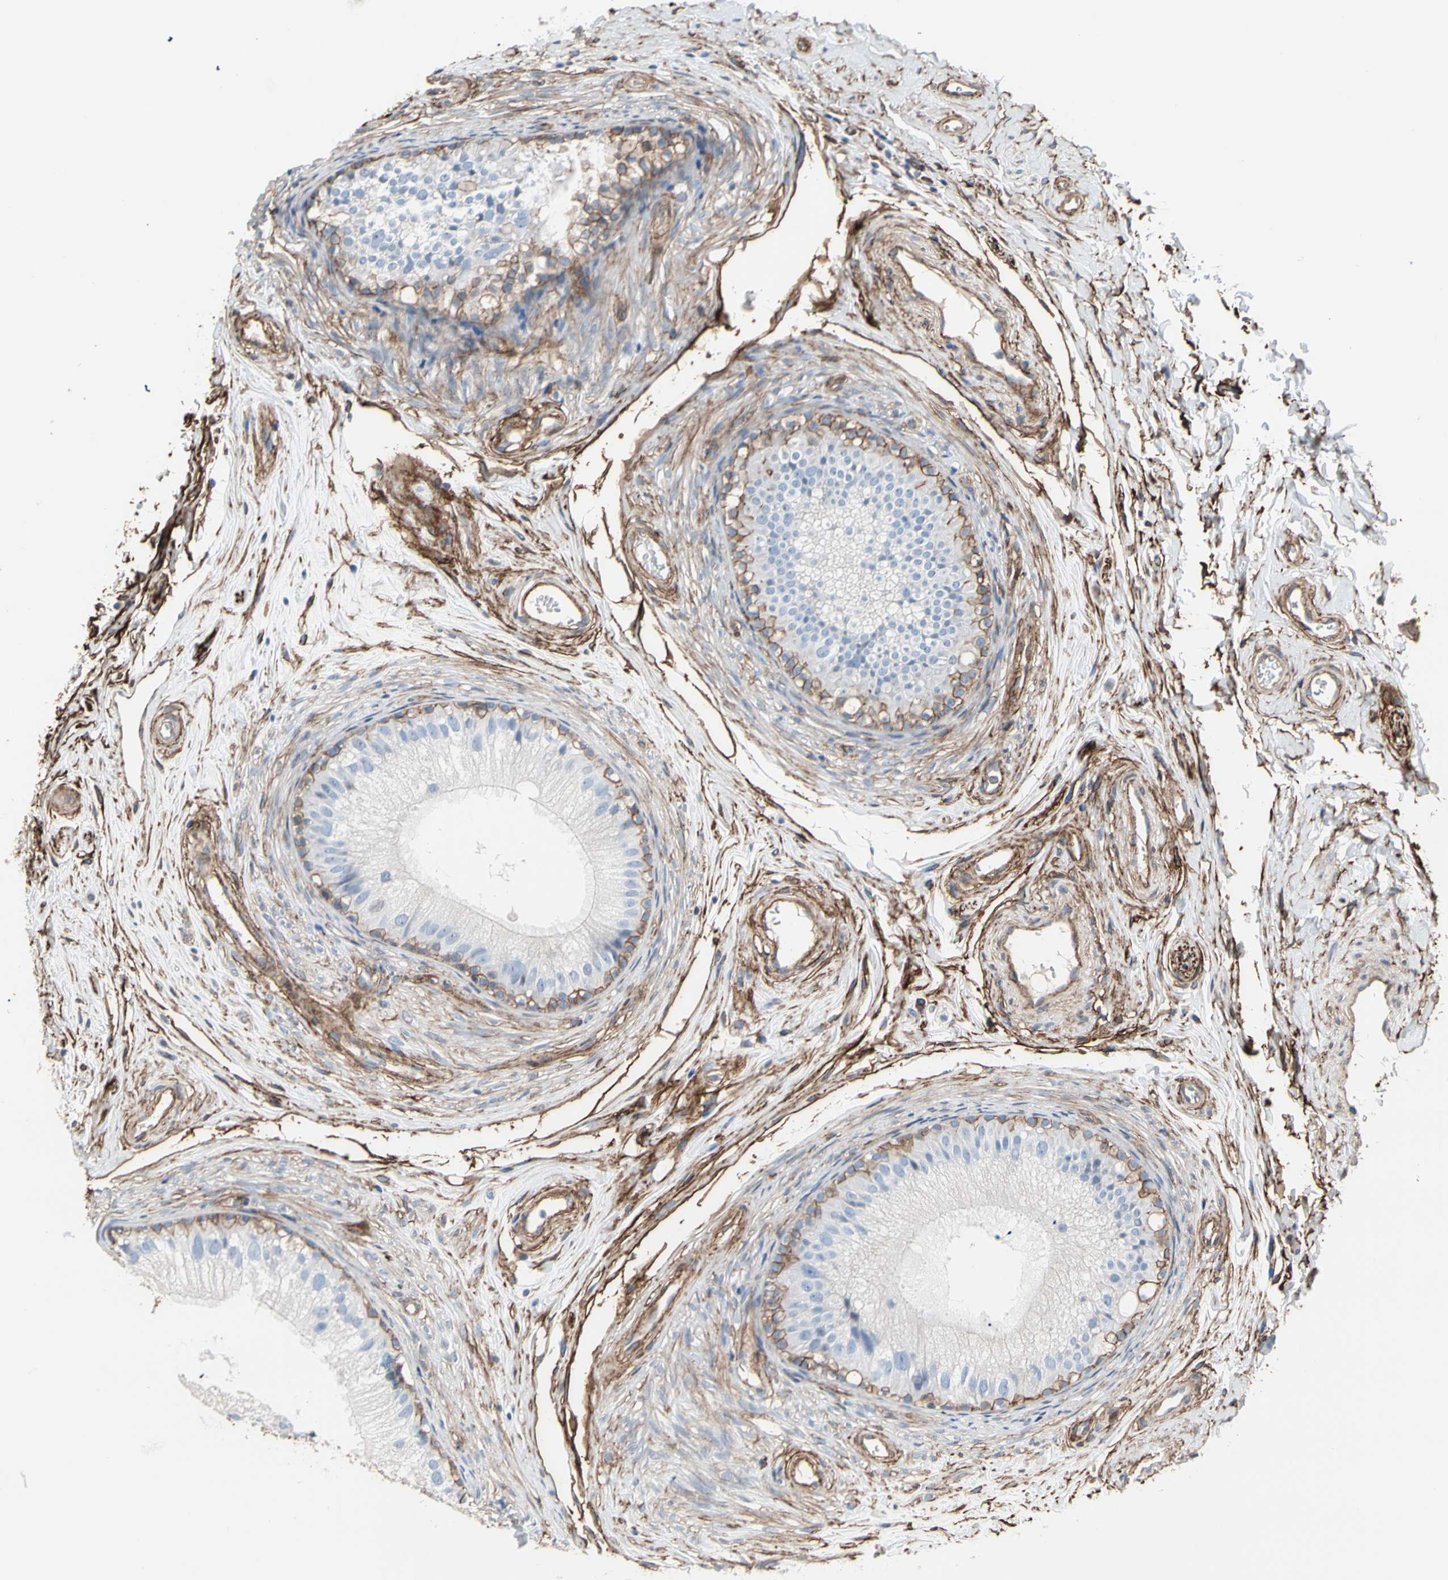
{"staining": {"intensity": "moderate", "quantity": "25%-75%", "location": "cytoplasmic/membranous"}, "tissue": "epididymis", "cell_type": "Glandular cells", "image_type": "normal", "snomed": [{"axis": "morphology", "description": "Normal tissue, NOS"}, {"axis": "topography", "description": "Epididymis"}], "caption": "Immunohistochemical staining of unremarkable human epididymis shows 25%-75% levels of moderate cytoplasmic/membranous protein positivity in about 25%-75% of glandular cells. The protein is shown in brown color, while the nuclei are stained blue.", "gene": "EPB41L2", "patient": {"sex": "male", "age": 56}}